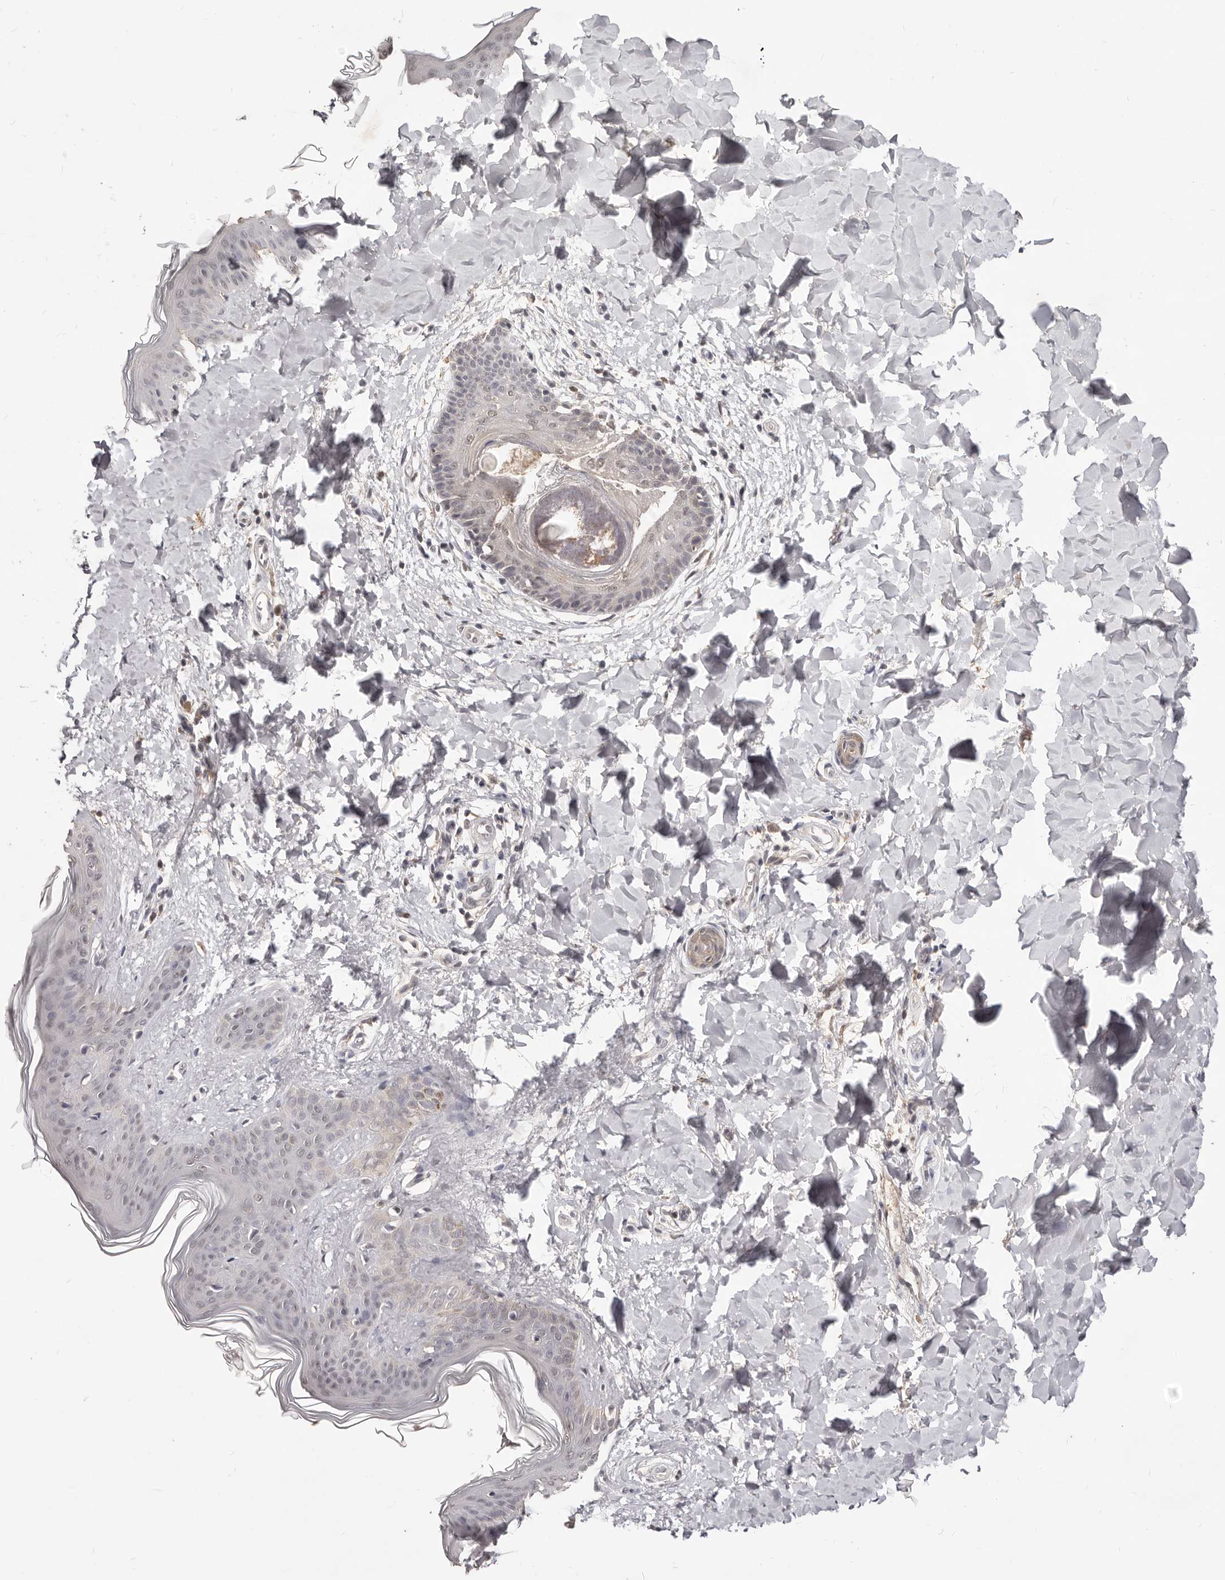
{"staining": {"intensity": "negative", "quantity": "none", "location": "none"}, "tissue": "skin", "cell_type": "Fibroblasts", "image_type": "normal", "snomed": [{"axis": "morphology", "description": "Normal tissue, NOS"}, {"axis": "topography", "description": "Skin"}], "caption": "This histopathology image is of unremarkable skin stained with IHC to label a protein in brown with the nuclei are counter-stained blue. There is no expression in fibroblasts.", "gene": "TSPAN13", "patient": {"sex": "female", "age": 17}}